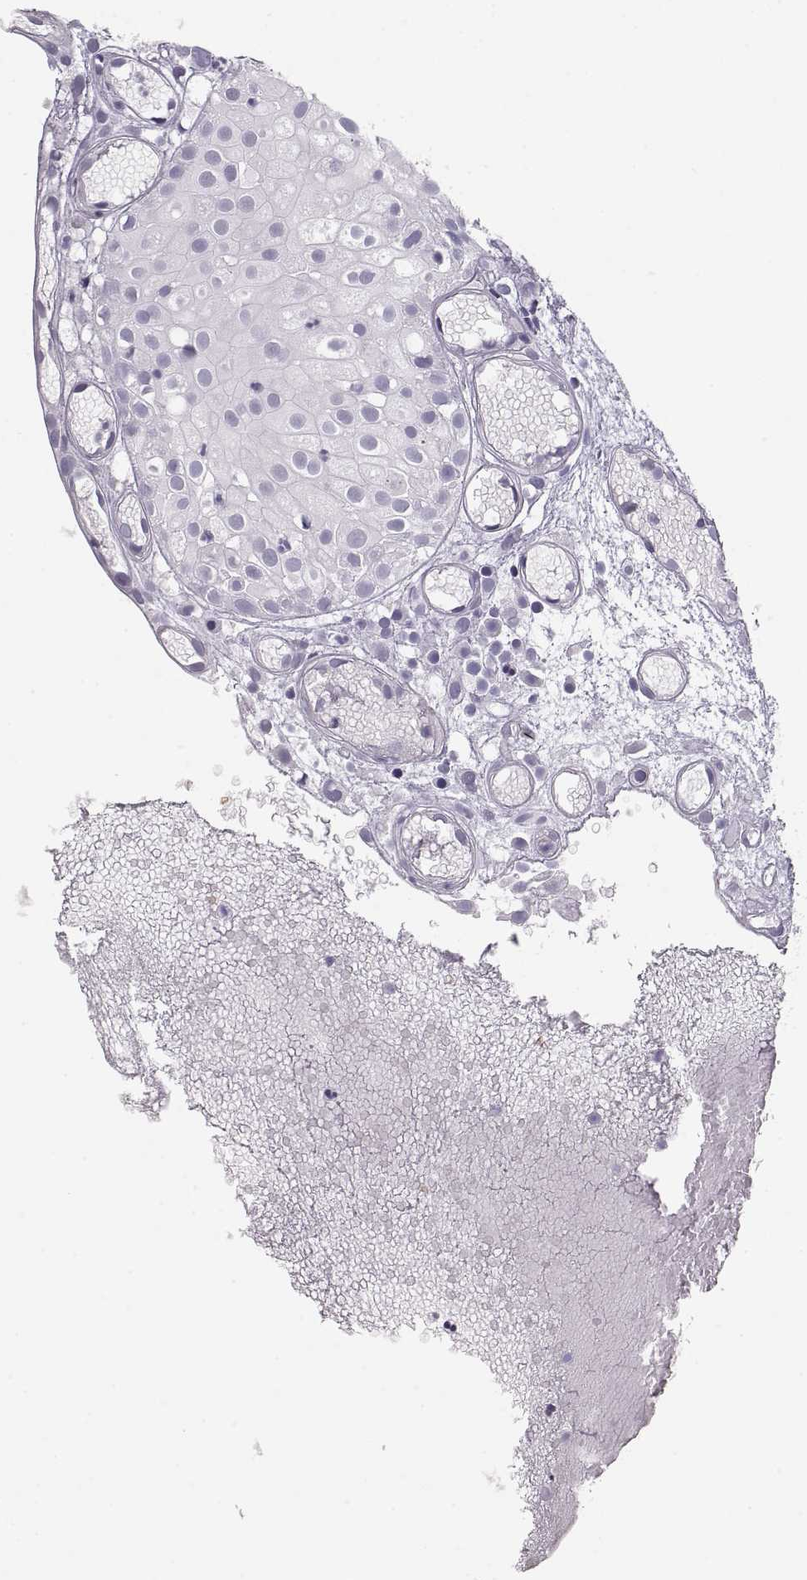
{"staining": {"intensity": "negative", "quantity": "none", "location": "none"}, "tissue": "prostate cancer", "cell_type": "Tumor cells", "image_type": "cancer", "snomed": [{"axis": "morphology", "description": "Adenocarcinoma, High grade"}, {"axis": "topography", "description": "Prostate"}], "caption": "The micrograph exhibits no significant expression in tumor cells of prostate cancer (high-grade adenocarcinoma).", "gene": "MAGEC1", "patient": {"sex": "male", "age": 79}}